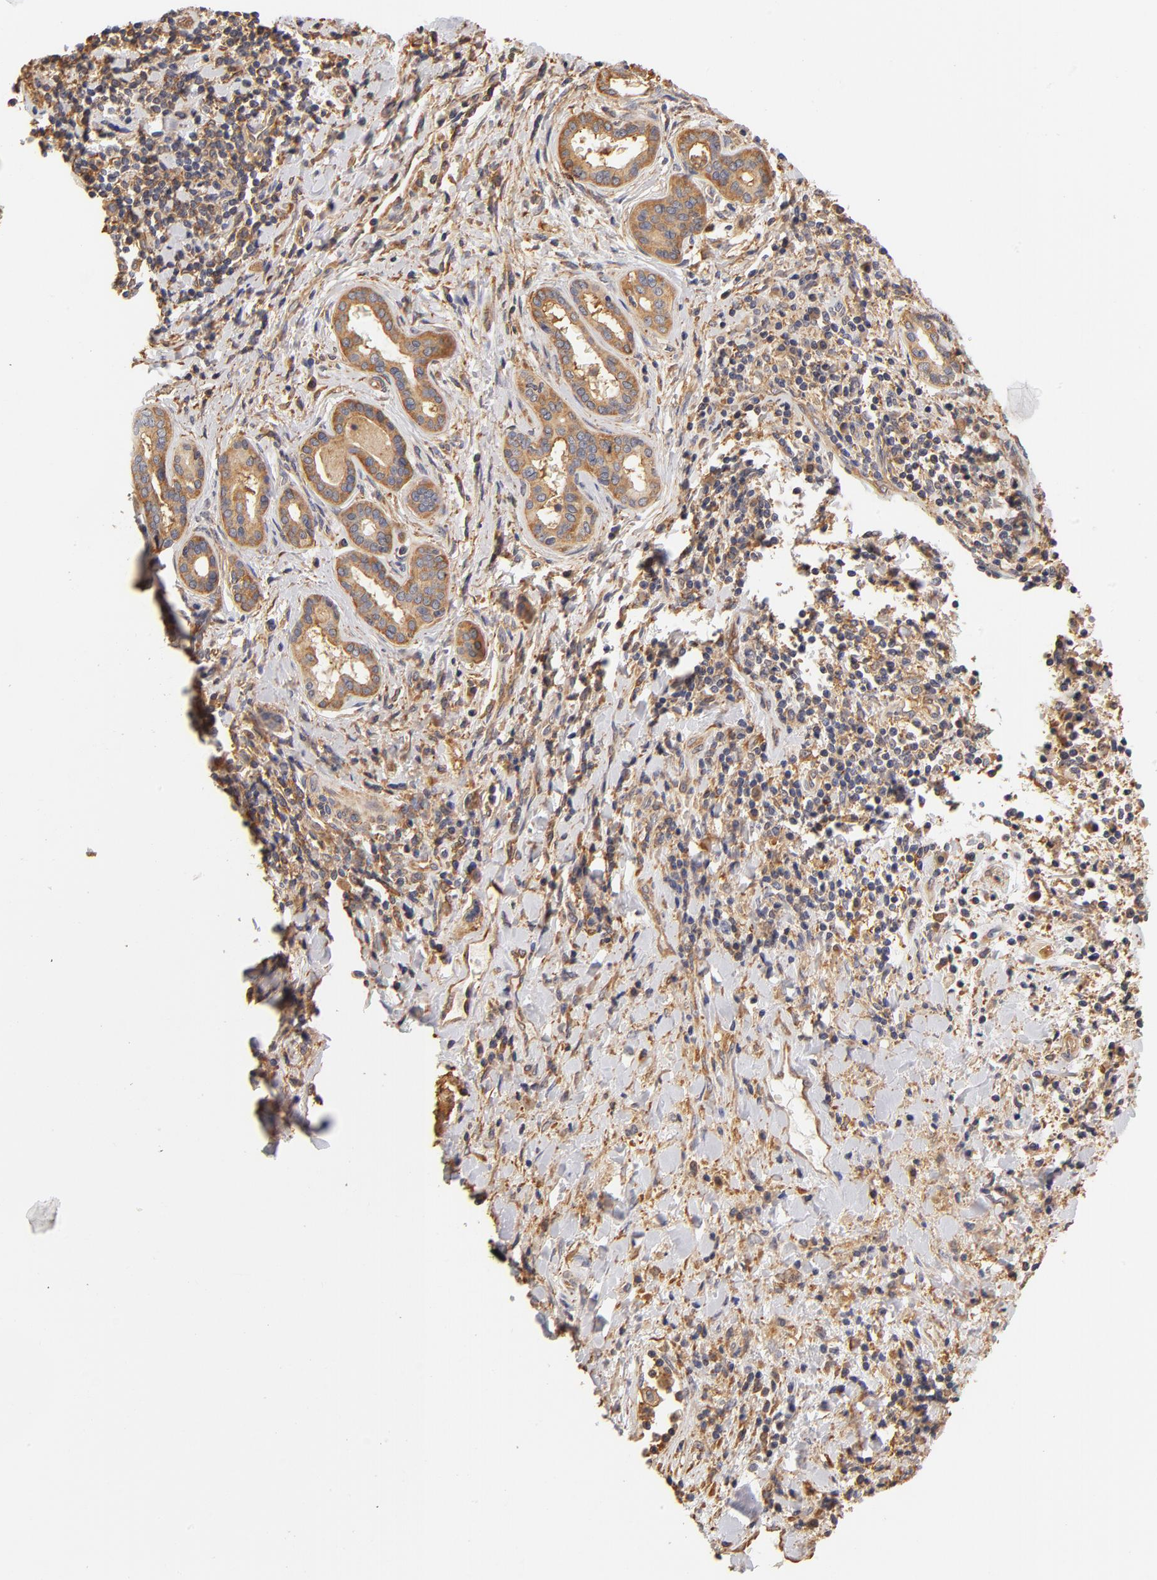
{"staining": {"intensity": "moderate", "quantity": ">75%", "location": "cytoplasmic/membranous"}, "tissue": "liver cancer", "cell_type": "Tumor cells", "image_type": "cancer", "snomed": [{"axis": "morphology", "description": "Cholangiocarcinoma"}, {"axis": "topography", "description": "Liver"}], "caption": "Immunohistochemical staining of human liver cancer (cholangiocarcinoma) shows medium levels of moderate cytoplasmic/membranous protein staining in approximately >75% of tumor cells.", "gene": "FCMR", "patient": {"sex": "male", "age": 57}}